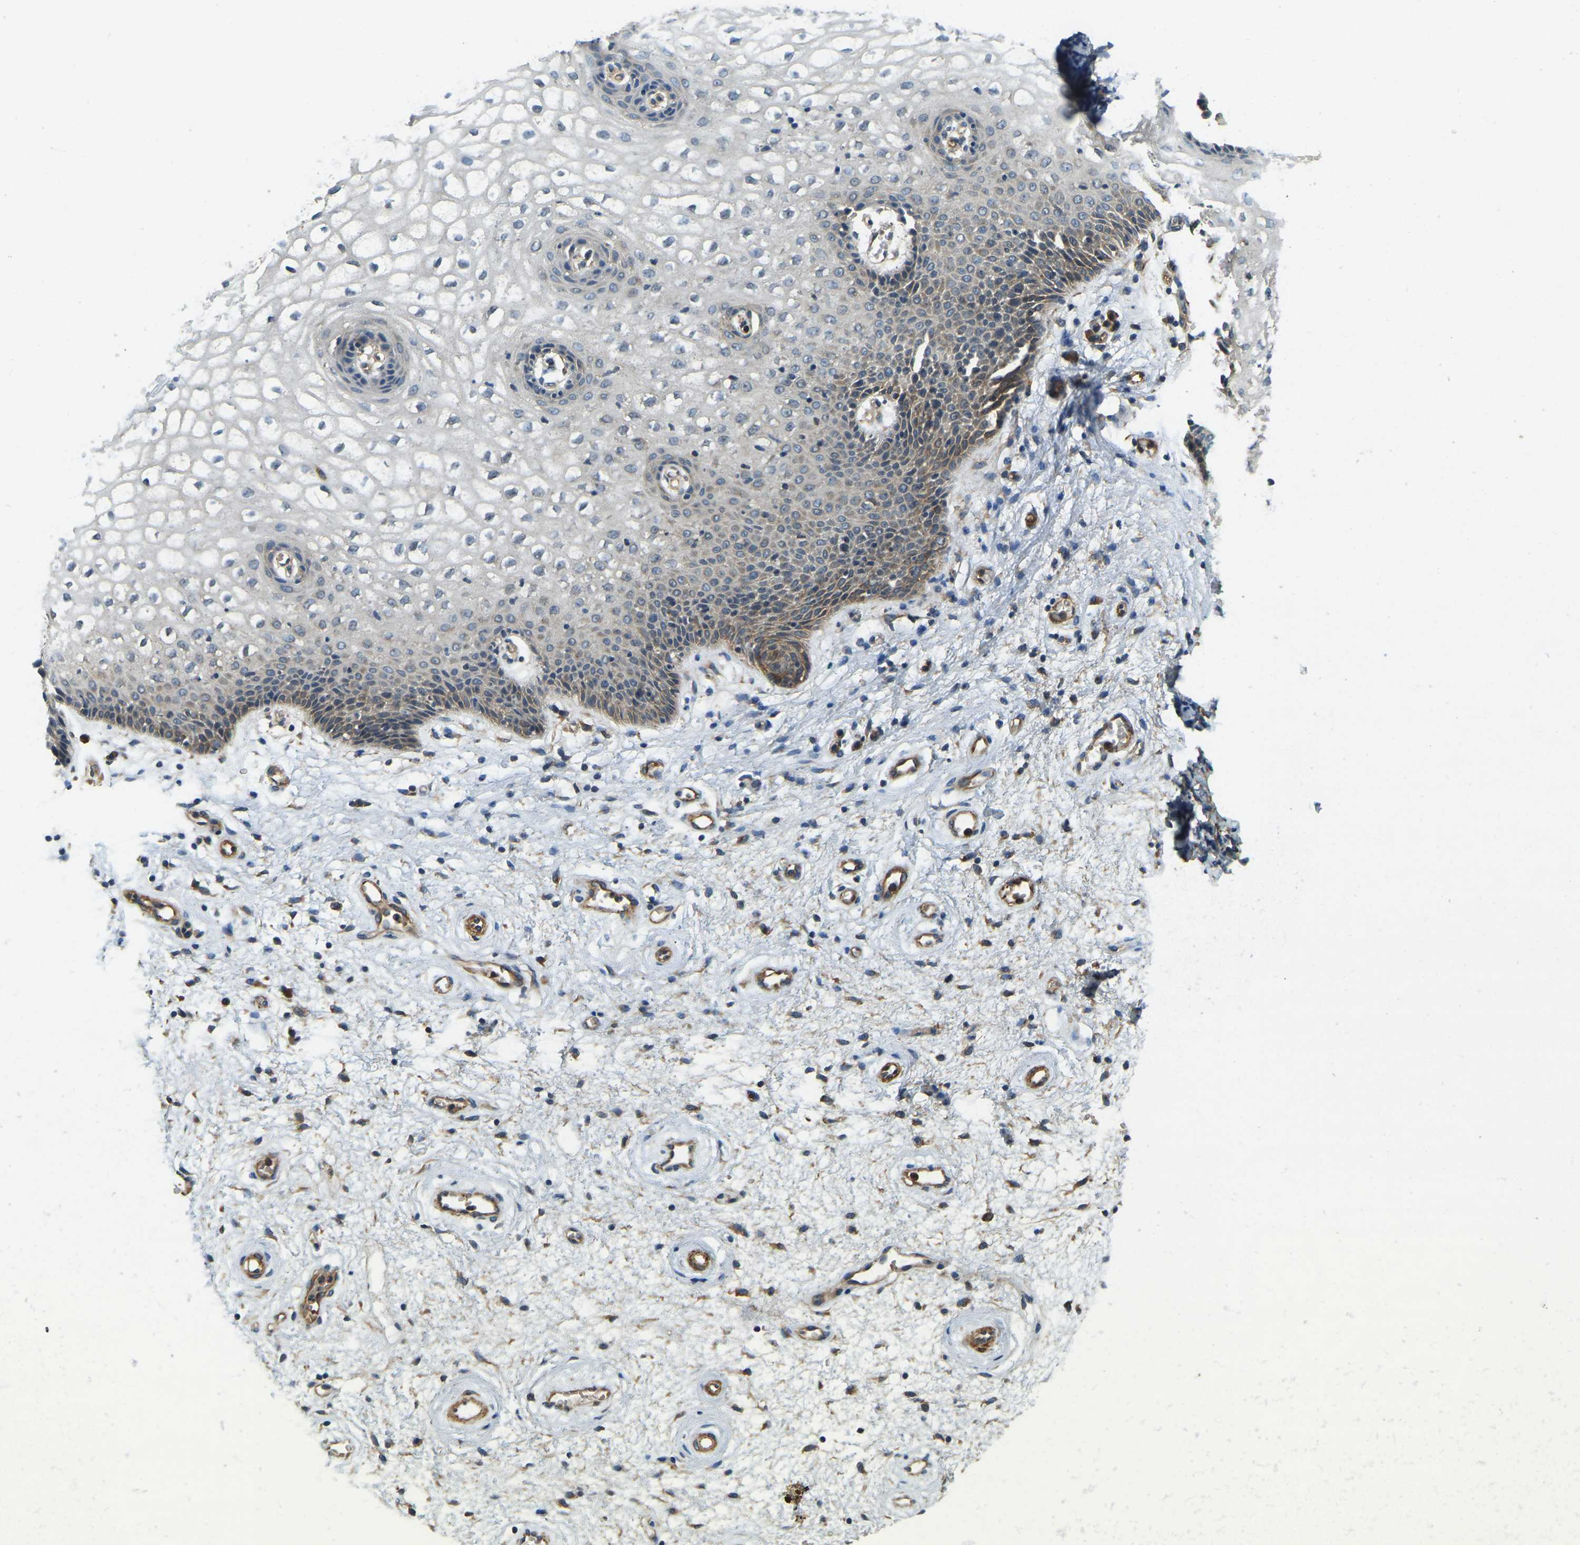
{"staining": {"intensity": "weak", "quantity": "25%-75%", "location": "cytoplasmic/membranous"}, "tissue": "vagina", "cell_type": "Squamous epithelial cells", "image_type": "normal", "snomed": [{"axis": "morphology", "description": "Normal tissue, NOS"}, {"axis": "topography", "description": "Vagina"}], "caption": "Immunohistochemical staining of unremarkable human vagina displays 25%-75% levels of weak cytoplasmic/membranous protein positivity in about 25%-75% of squamous epithelial cells.", "gene": "ERGIC1", "patient": {"sex": "female", "age": 34}}